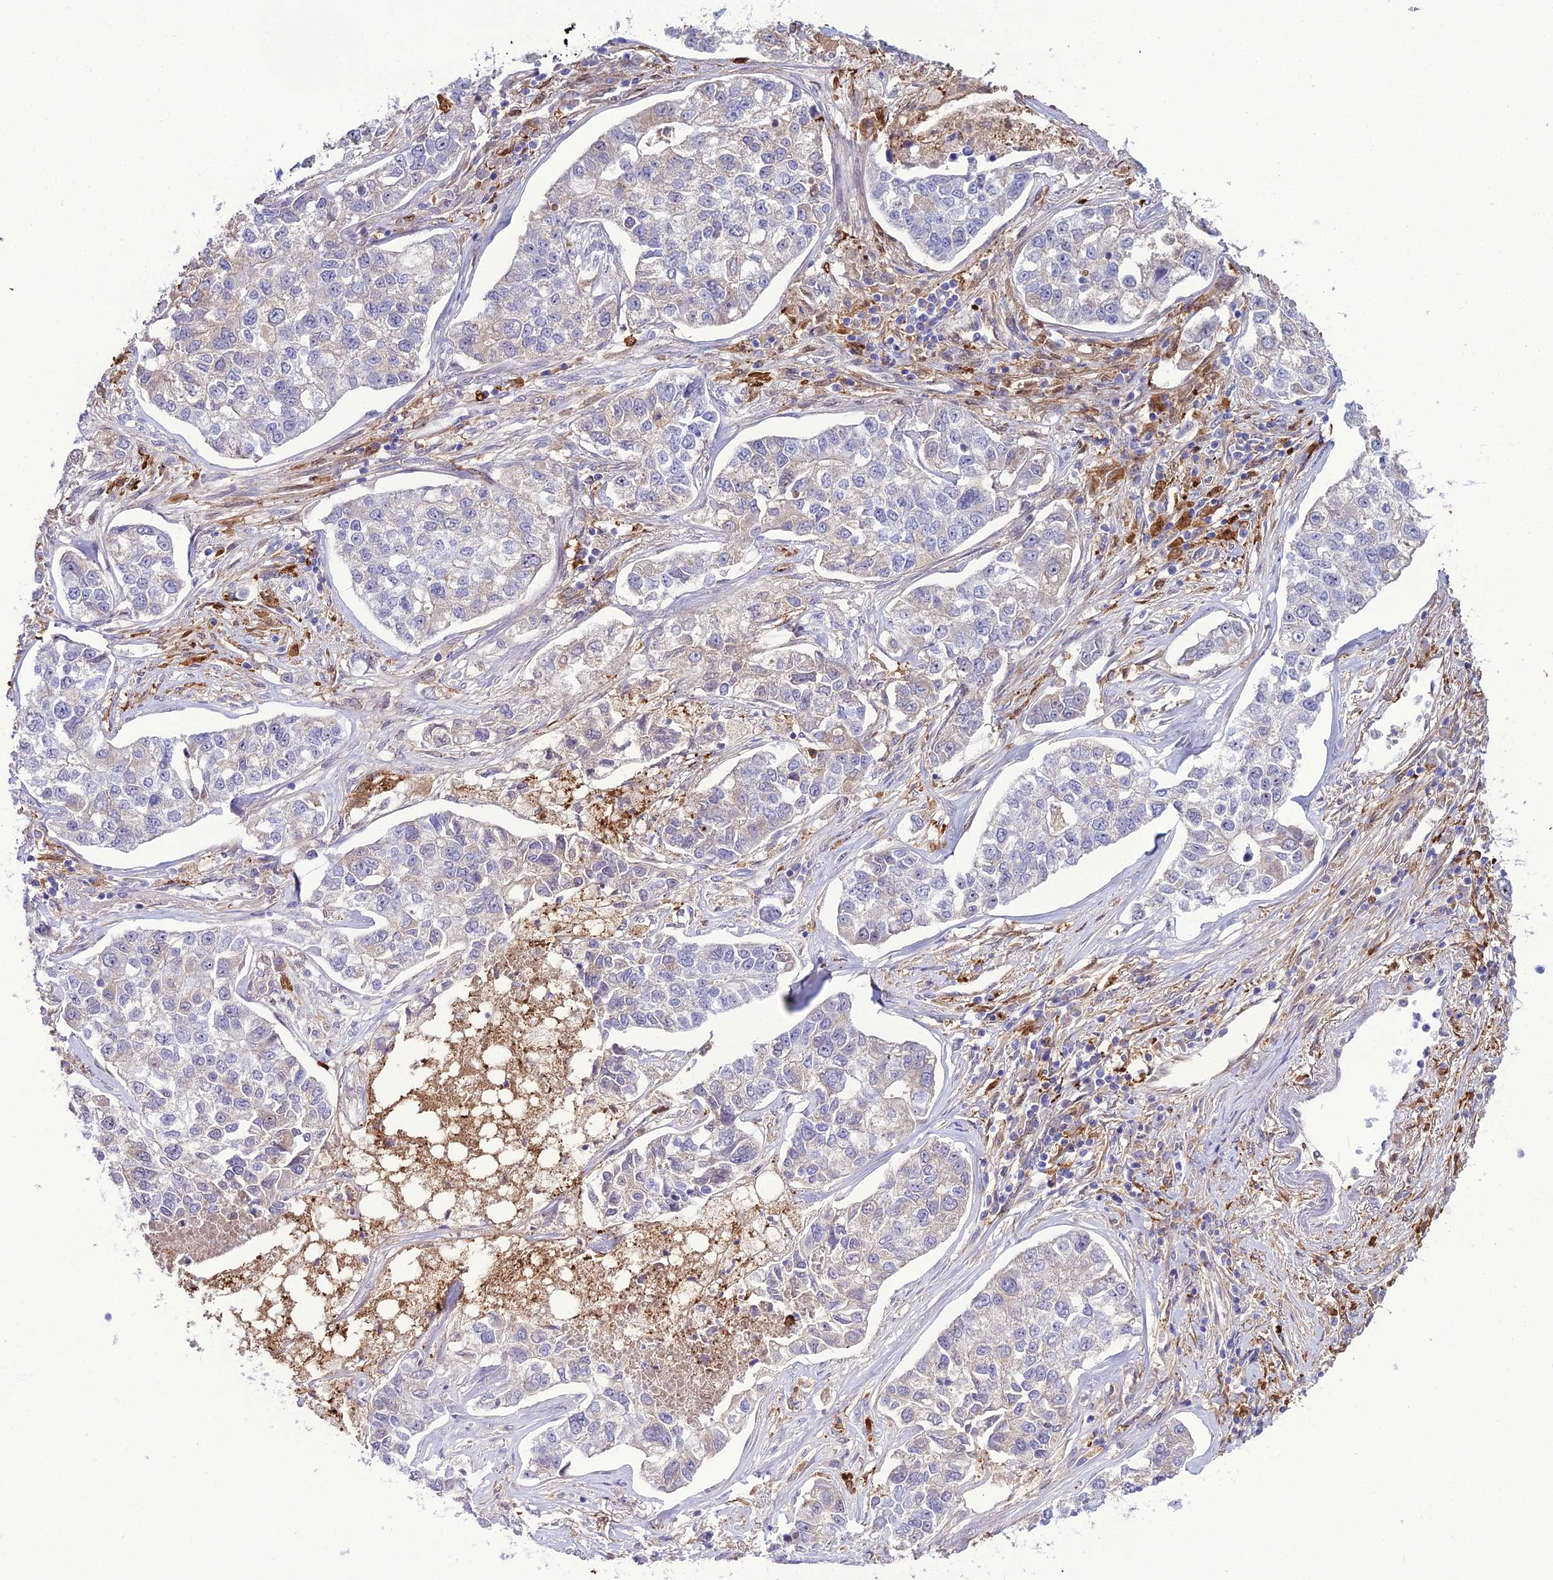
{"staining": {"intensity": "negative", "quantity": "none", "location": "none"}, "tissue": "lung cancer", "cell_type": "Tumor cells", "image_type": "cancer", "snomed": [{"axis": "morphology", "description": "Adenocarcinoma, NOS"}, {"axis": "topography", "description": "Lung"}], "caption": "The histopathology image exhibits no staining of tumor cells in lung cancer (adenocarcinoma).", "gene": "MB21D2", "patient": {"sex": "male", "age": 49}}